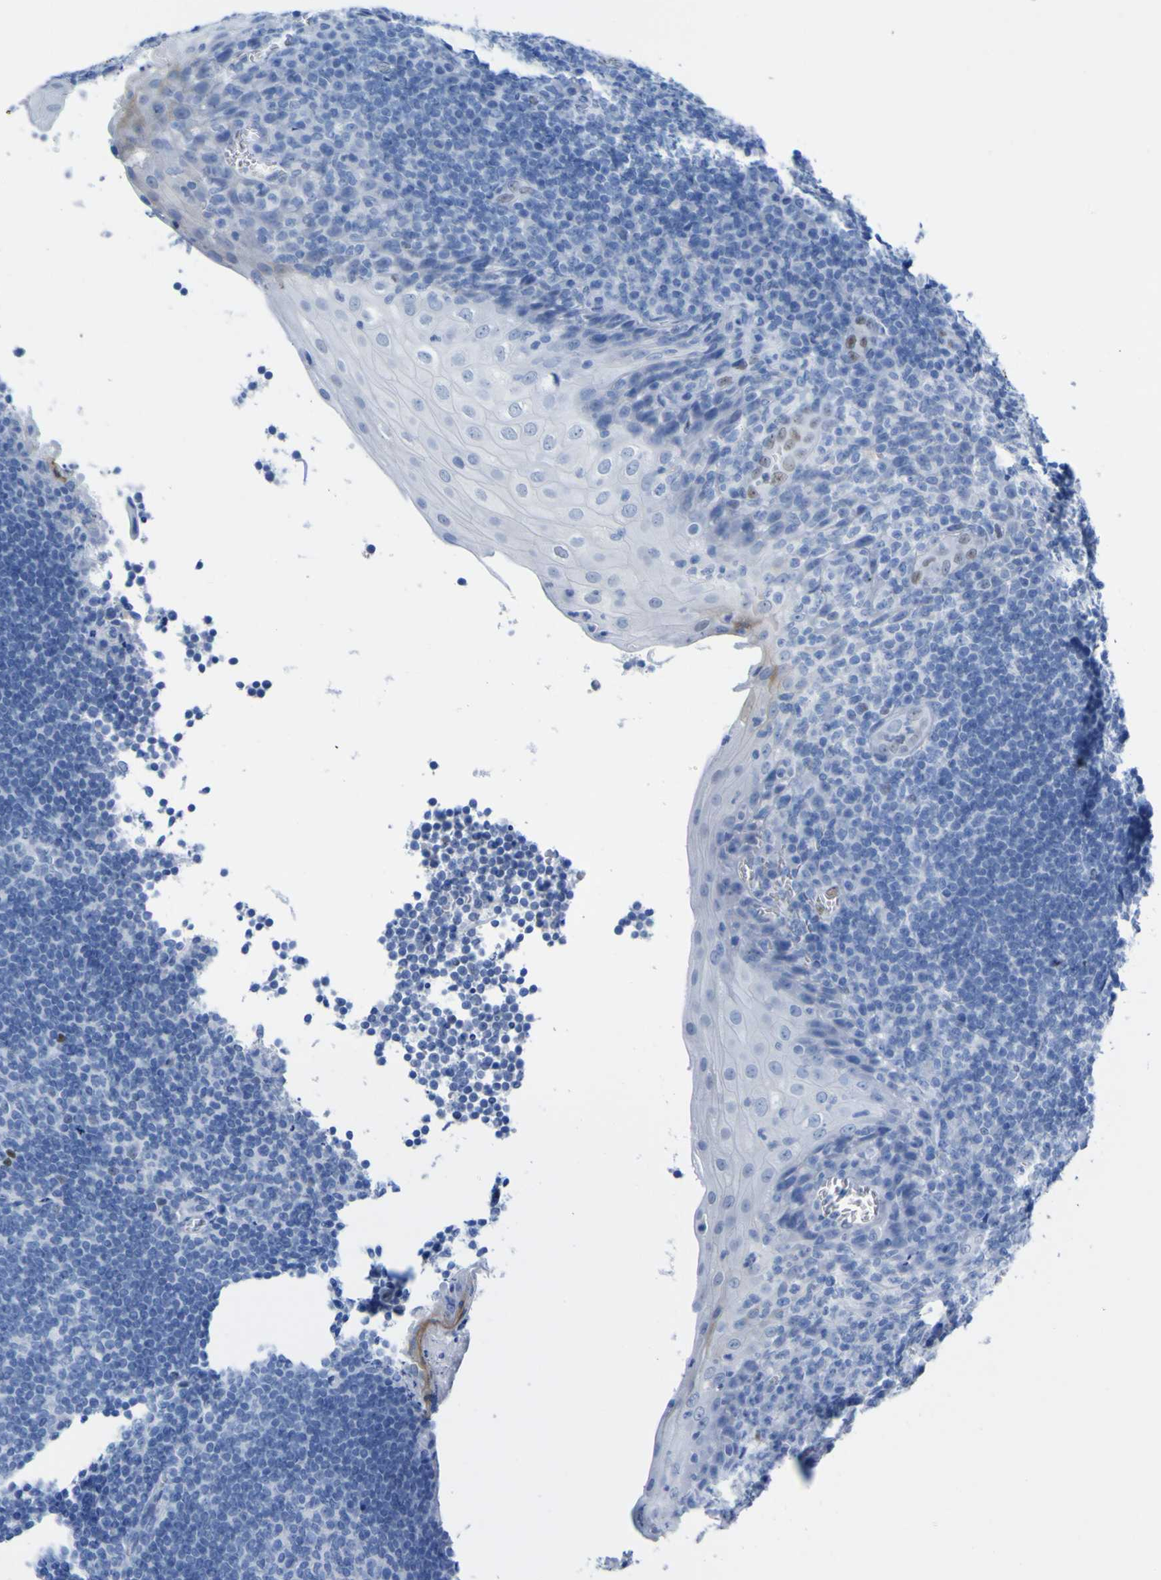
{"staining": {"intensity": "negative", "quantity": "none", "location": "none"}, "tissue": "tonsil", "cell_type": "Germinal center cells", "image_type": "normal", "snomed": [{"axis": "morphology", "description": "Normal tissue, NOS"}, {"axis": "topography", "description": "Tonsil"}], "caption": "Immunohistochemistry (IHC) of benign tonsil reveals no positivity in germinal center cells.", "gene": "DACH1", "patient": {"sex": "male", "age": 37}}